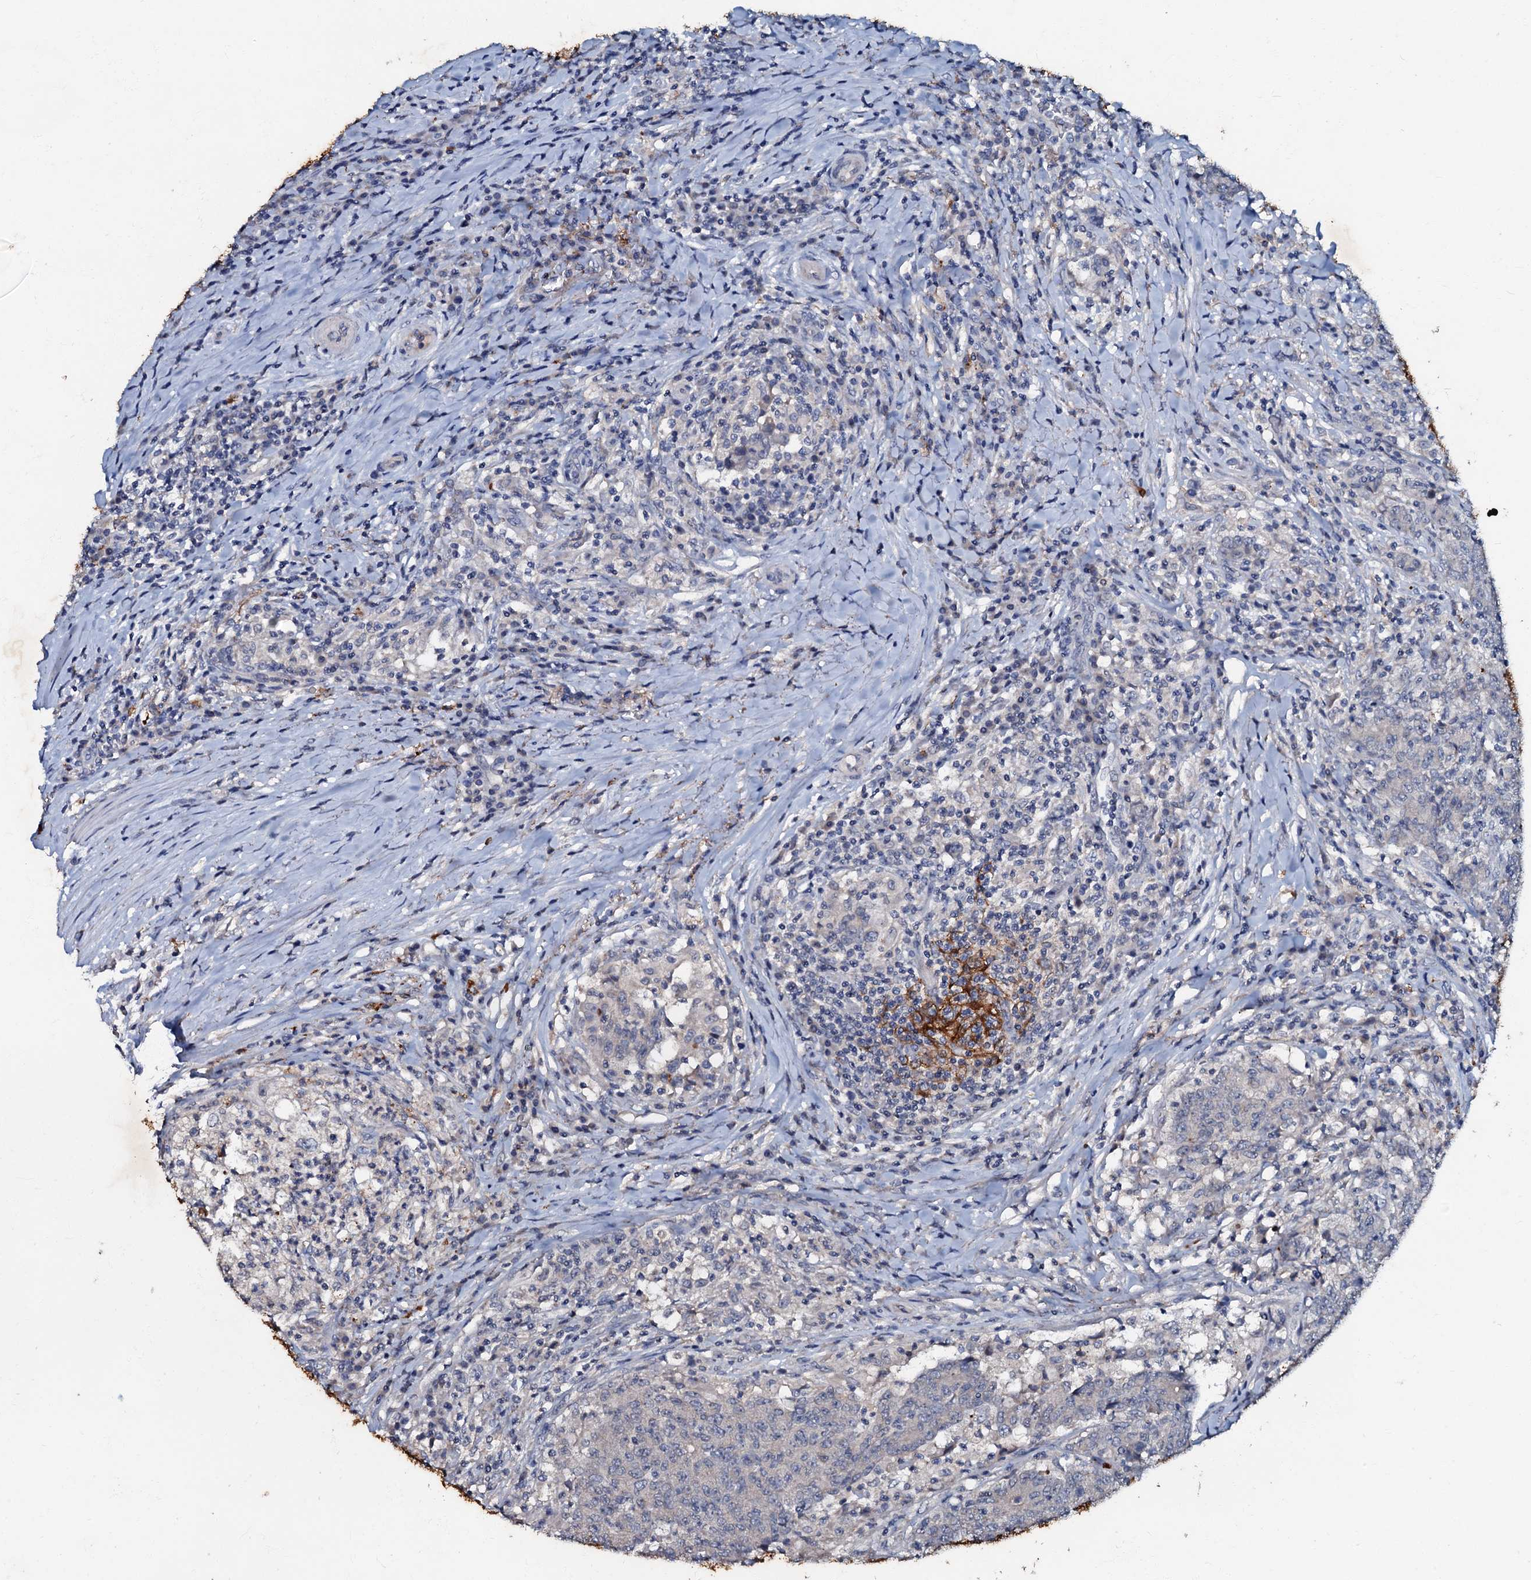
{"staining": {"intensity": "negative", "quantity": "none", "location": "none"}, "tissue": "colorectal cancer", "cell_type": "Tumor cells", "image_type": "cancer", "snomed": [{"axis": "morphology", "description": "Adenocarcinoma, NOS"}, {"axis": "topography", "description": "Colon"}], "caption": "Immunohistochemistry histopathology image of neoplastic tissue: human colorectal cancer (adenocarcinoma) stained with DAB displays no significant protein expression in tumor cells.", "gene": "MANSC4", "patient": {"sex": "female", "age": 75}}